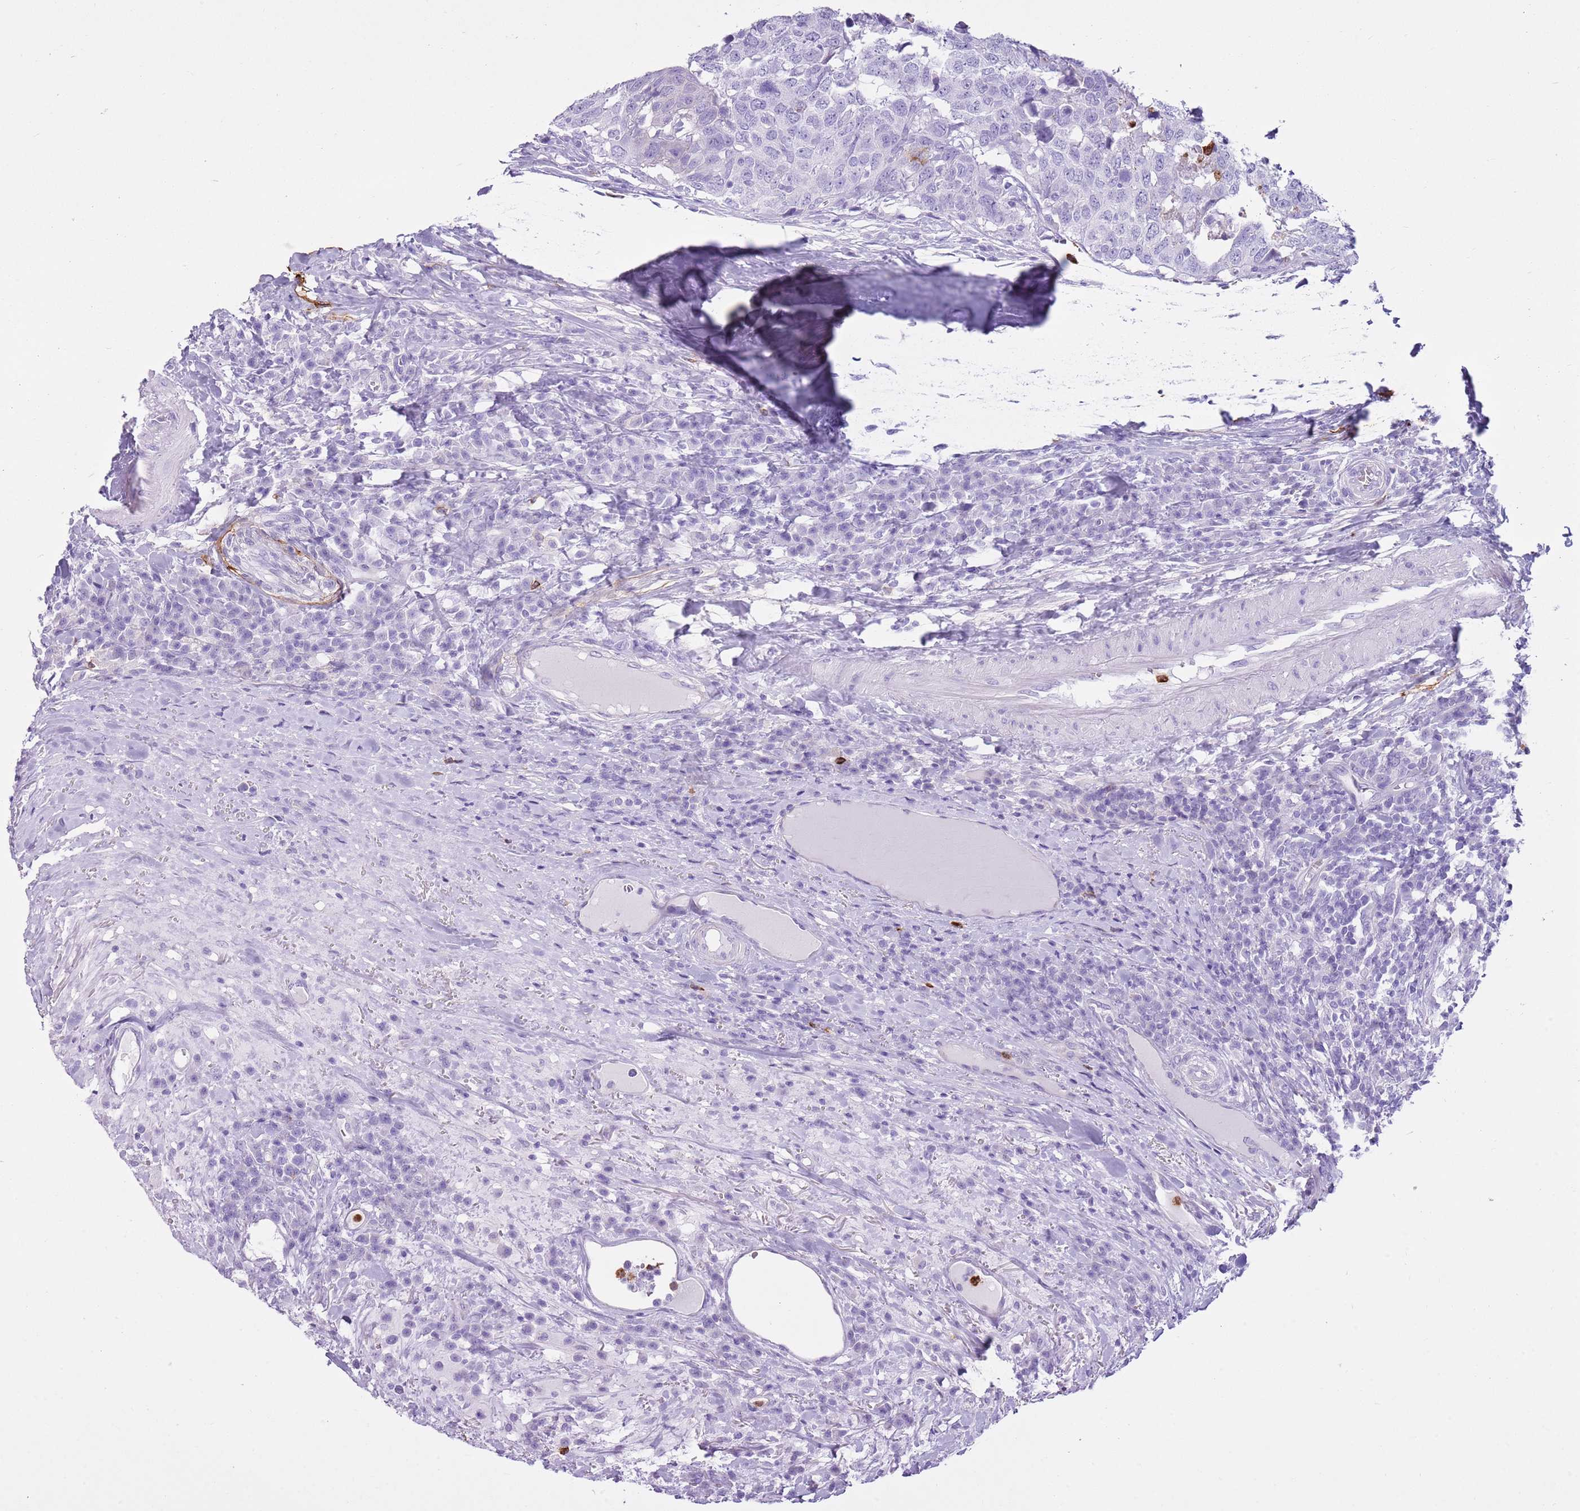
{"staining": {"intensity": "negative", "quantity": "none", "location": "none"}, "tissue": "head and neck cancer", "cell_type": "Tumor cells", "image_type": "cancer", "snomed": [{"axis": "morphology", "description": "Squamous cell carcinoma, NOS"}, {"axis": "topography", "description": "Head-Neck"}], "caption": "Squamous cell carcinoma (head and neck) was stained to show a protein in brown. There is no significant expression in tumor cells. (Immunohistochemistry (ihc), brightfield microscopy, high magnification).", "gene": "CD177", "patient": {"sex": "male", "age": 66}}